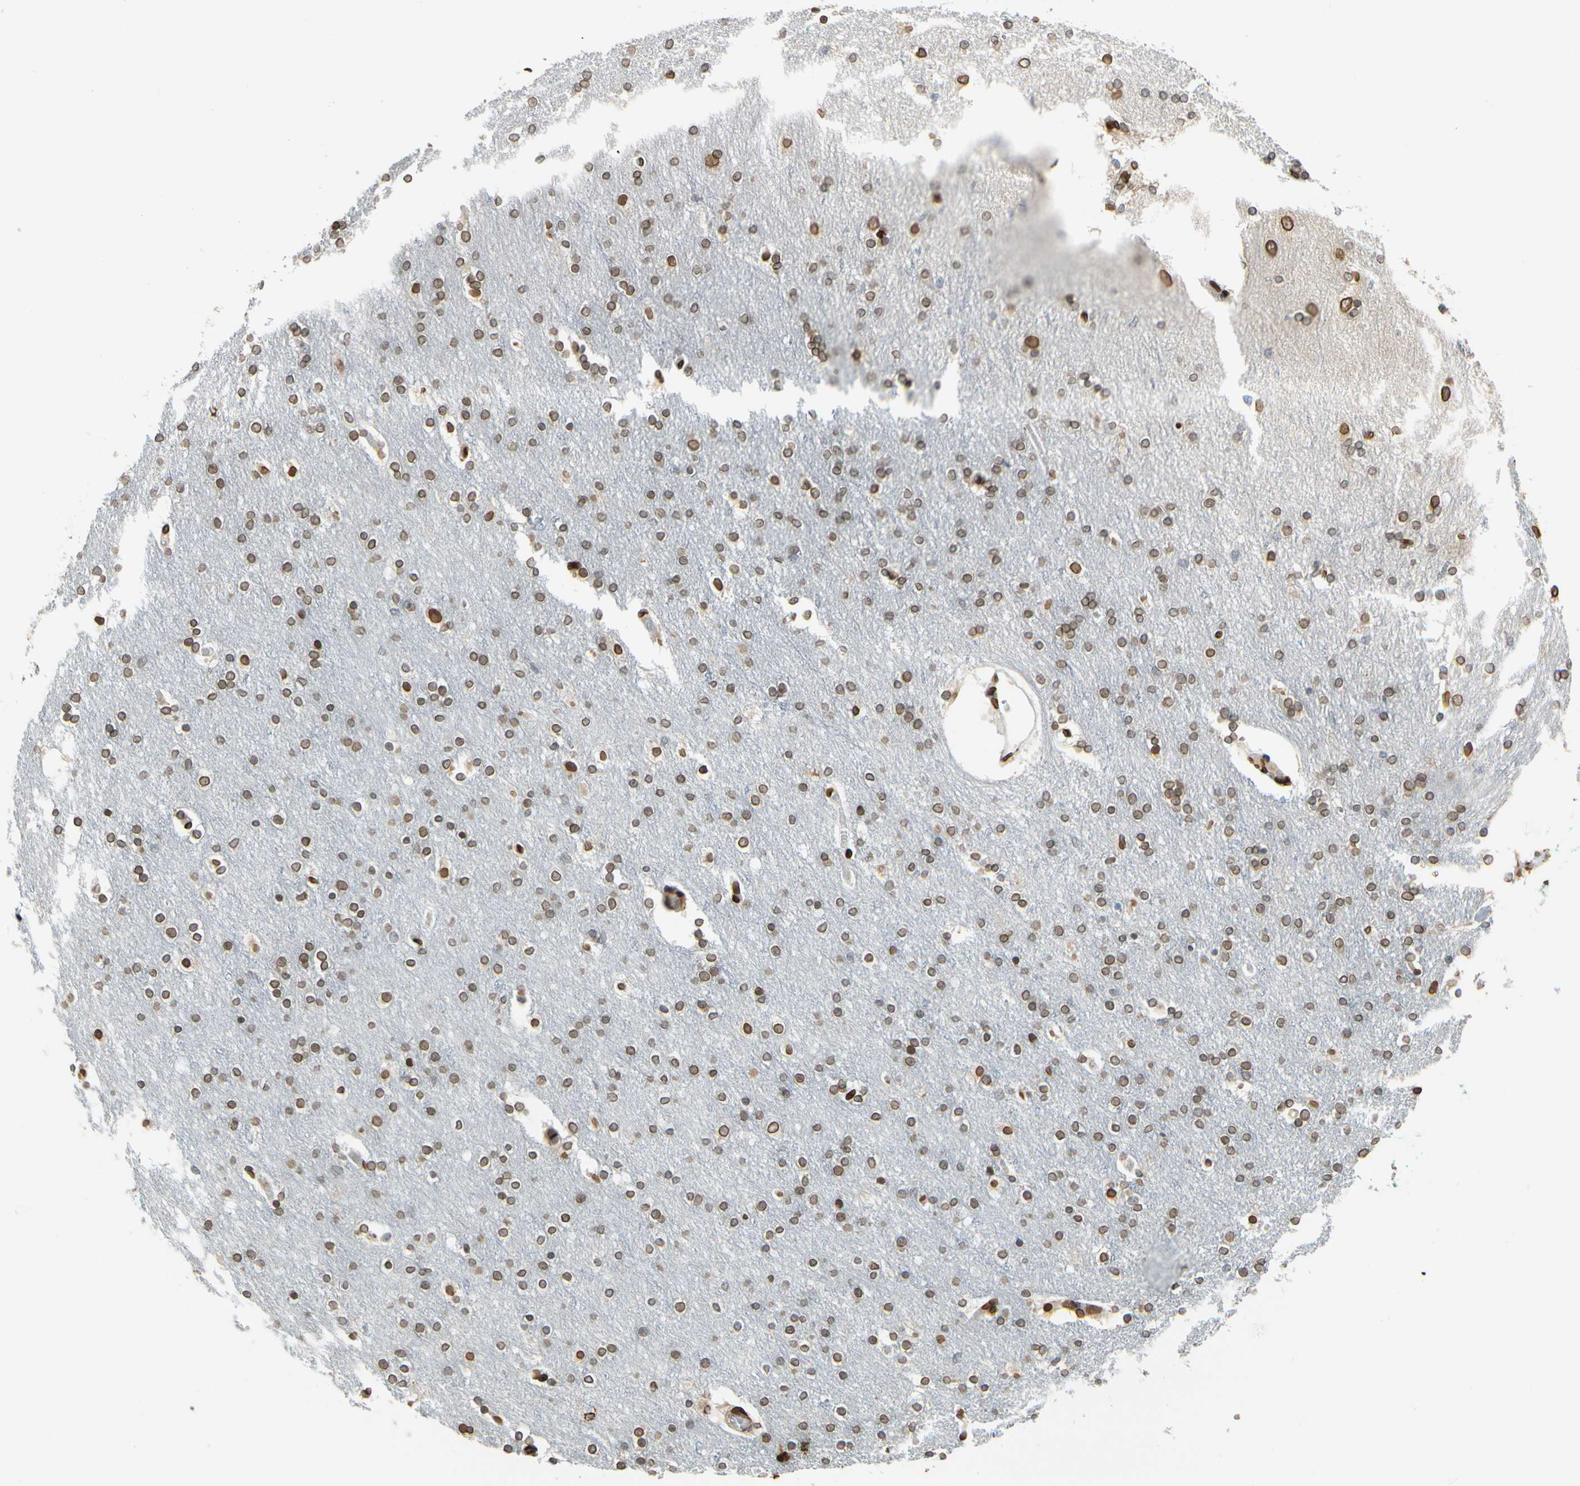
{"staining": {"intensity": "strong", "quantity": ">75%", "location": "cytoplasmic/membranous,nuclear"}, "tissue": "cerebral cortex", "cell_type": "Endothelial cells", "image_type": "normal", "snomed": [{"axis": "morphology", "description": "Normal tissue, NOS"}, {"axis": "topography", "description": "Cerebral cortex"}], "caption": "Immunohistochemistry photomicrograph of unremarkable cerebral cortex: human cerebral cortex stained using immunohistochemistry exhibits high levels of strong protein expression localized specifically in the cytoplasmic/membranous,nuclear of endothelial cells, appearing as a cytoplasmic/membranous,nuclear brown color.", "gene": "SUN1", "patient": {"sex": "female", "age": 54}}